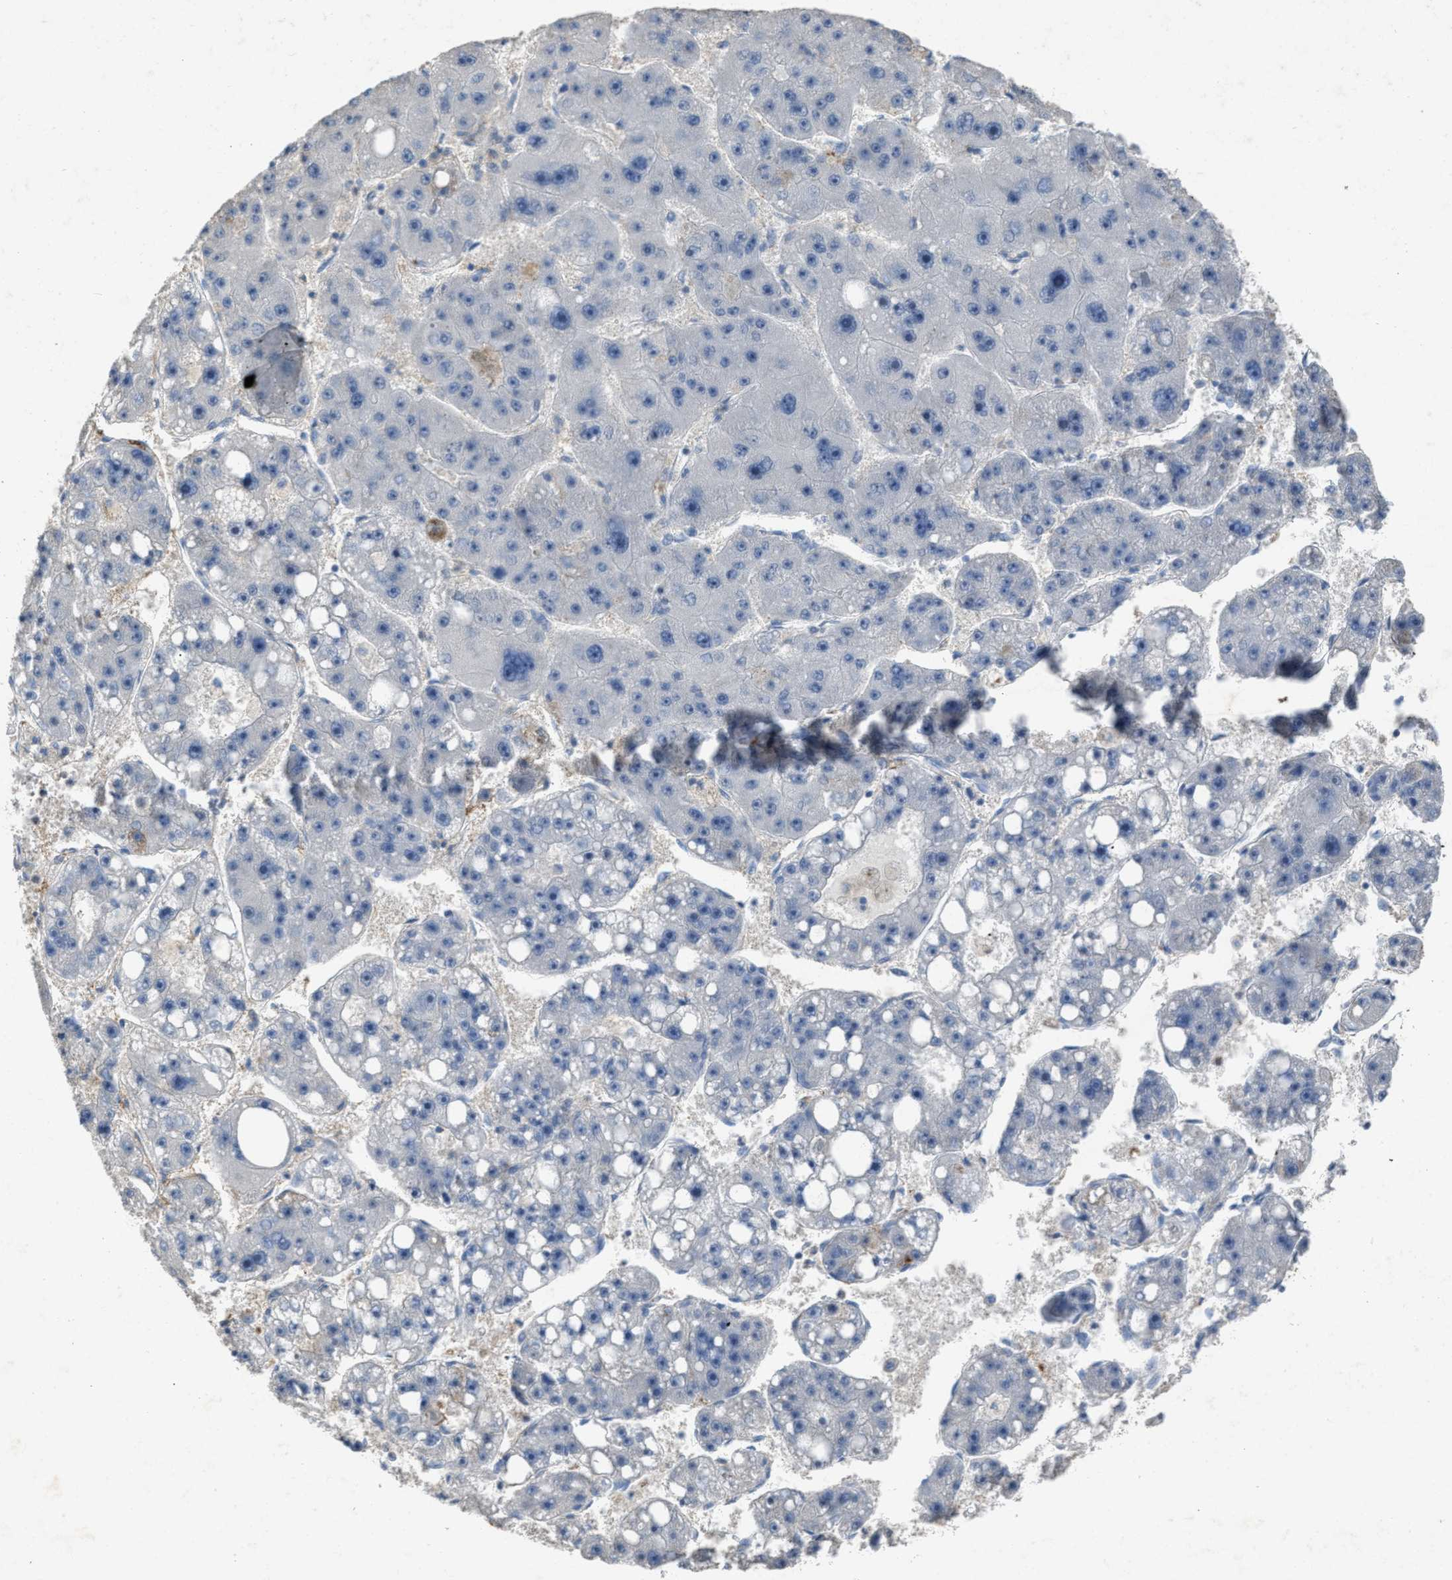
{"staining": {"intensity": "negative", "quantity": "none", "location": "none"}, "tissue": "liver cancer", "cell_type": "Tumor cells", "image_type": "cancer", "snomed": [{"axis": "morphology", "description": "Carcinoma, Hepatocellular, NOS"}, {"axis": "topography", "description": "Liver"}], "caption": "Micrograph shows no significant protein expression in tumor cells of liver cancer (hepatocellular carcinoma).", "gene": "OR51E1", "patient": {"sex": "female", "age": 61}}